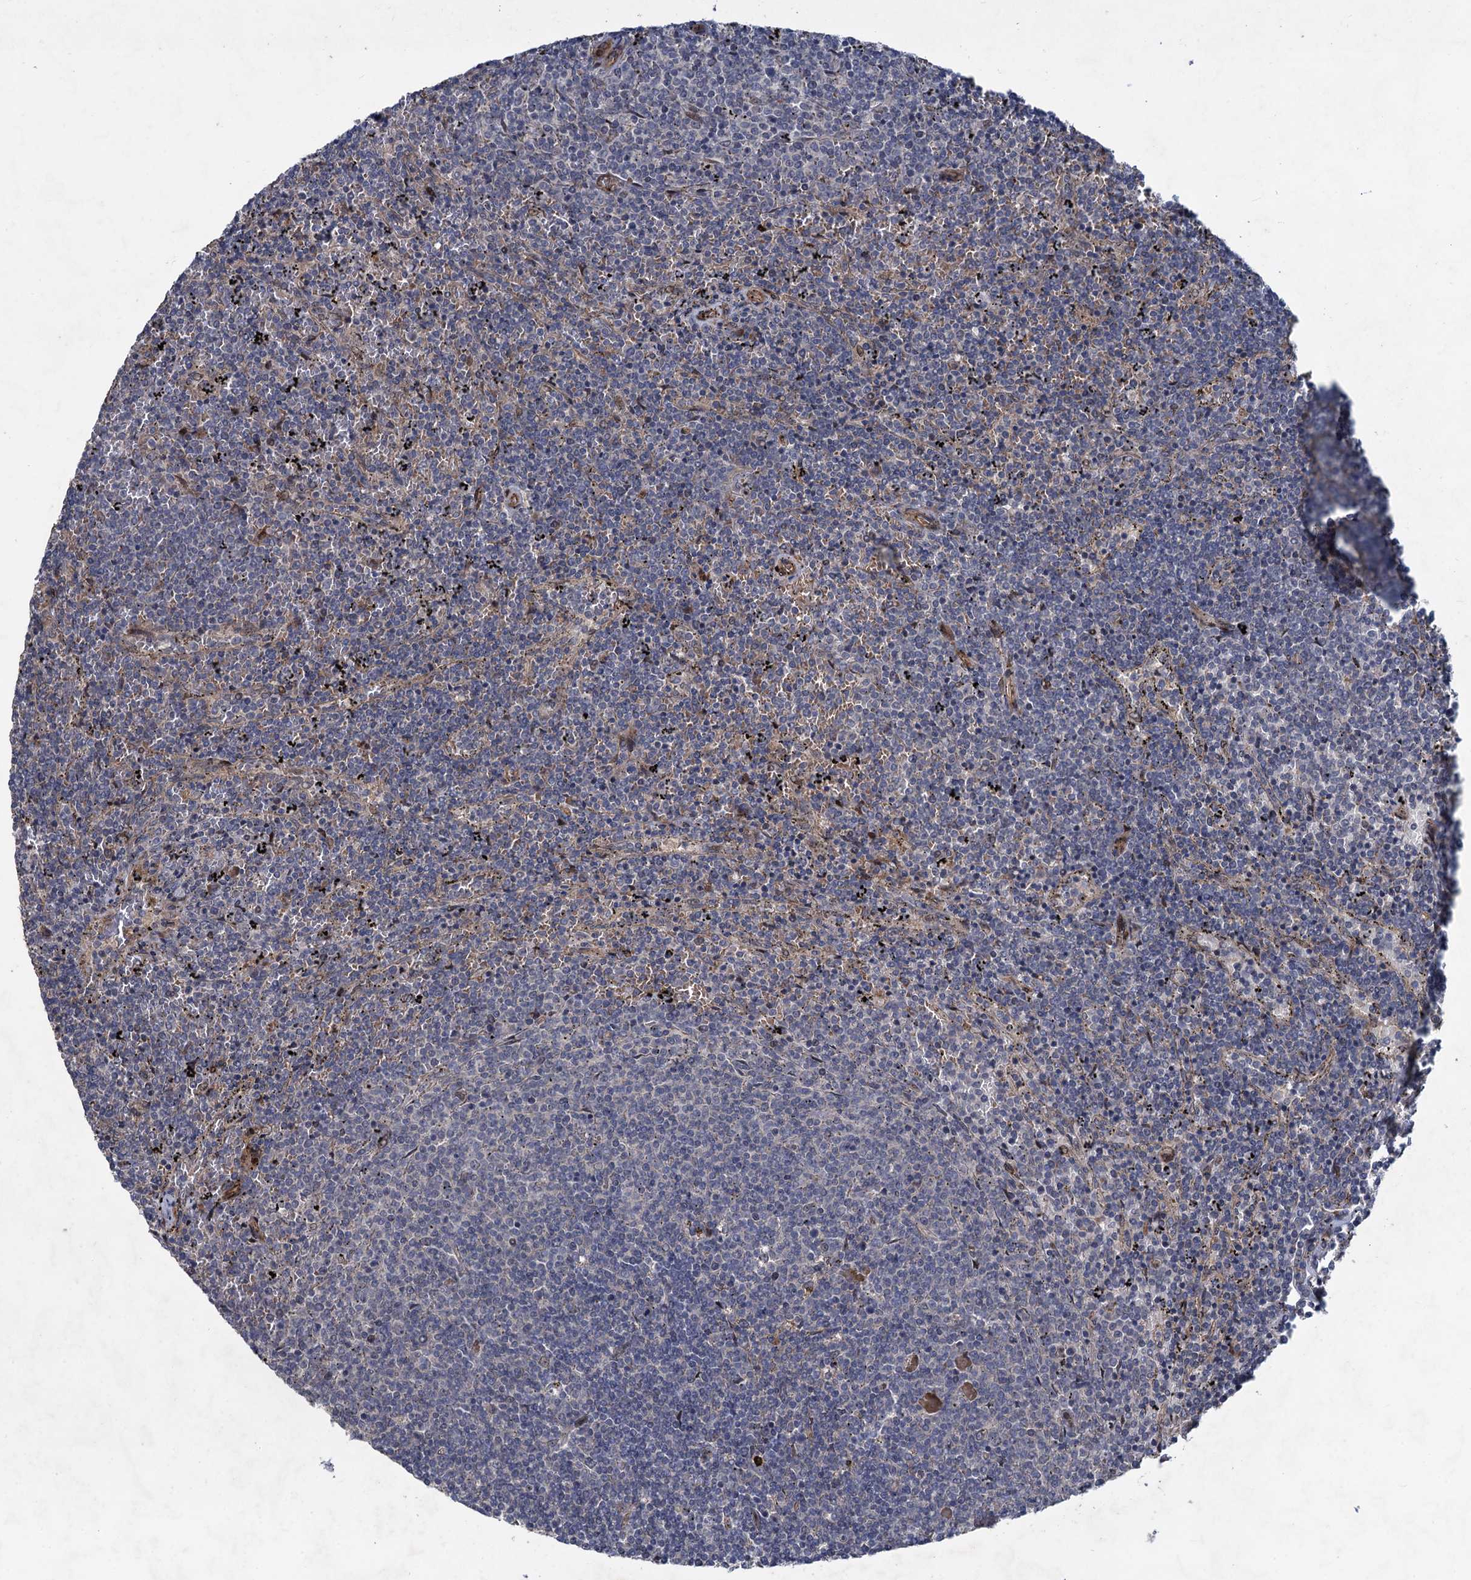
{"staining": {"intensity": "negative", "quantity": "none", "location": "none"}, "tissue": "lymphoma", "cell_type": "Tumor cells", "image_type": "cancer", "snomed": [{"axis": "morphology", "description": "Malignant lymphoma, non-Hodgkin's type, Low grade"}, {"axis": "topography", "description": "Spleen"}], "caption": "Immunohistochemistry micrograph of neoplastic tissue: lymphoma stained with DAB demonstrates no significant protein expression in tumor cells. Brightfield microscopy of immunohistochemistry (IHC) stained with DAB (brown) and hematoxylin (blue), captured at high magnification.", "gene": "NUDT22", "patient": {"sex": "female", "age": 50}}